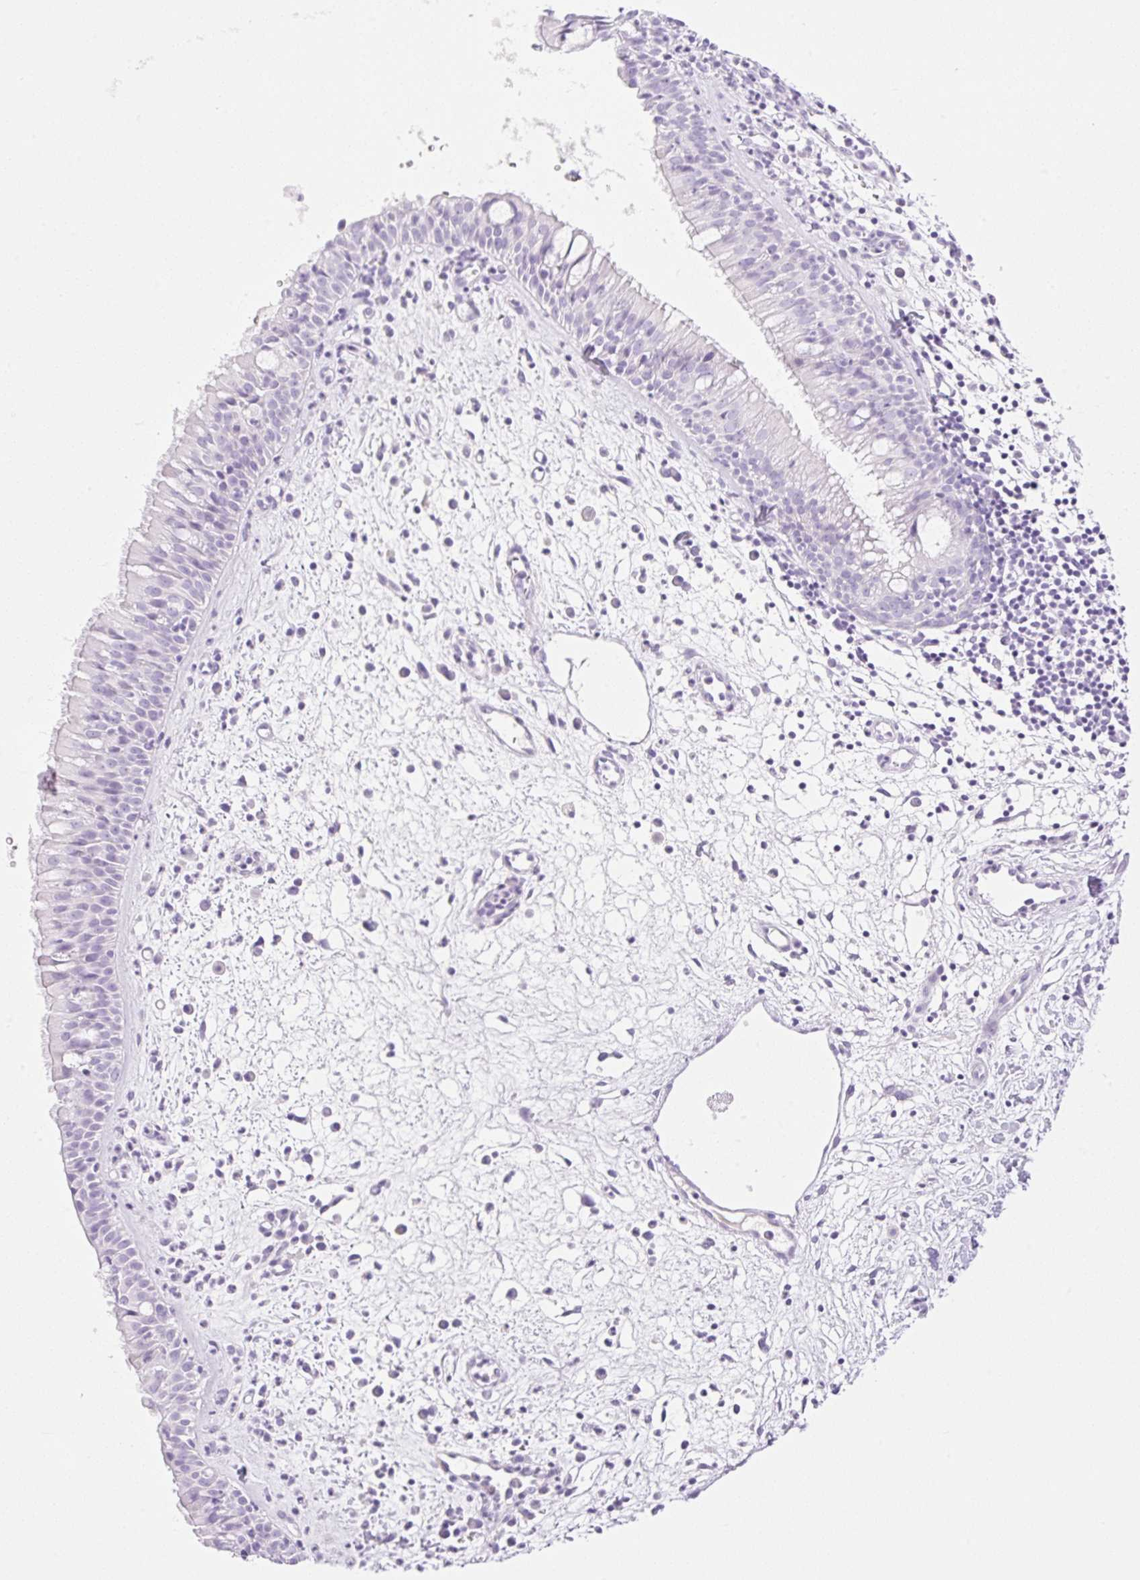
{"staining": {"intensity": "negative", "quantity": "none", "location": "none"}, "tissue": "nasopharynx", "cell_type": "Respiratory epithelial cells", "image_type": "normal", "snomed": [{"axis": "morphology", "description": "Normal tissue, NOS"}, {"axis": "topography", "description": "Nasopharynx"}], "caption": "IHC of benign human nasopharynx exhibits no expression in respiratory epithelial cells.", "gene": "PALM3", "patient": {"sex": "male", "age": 65}}